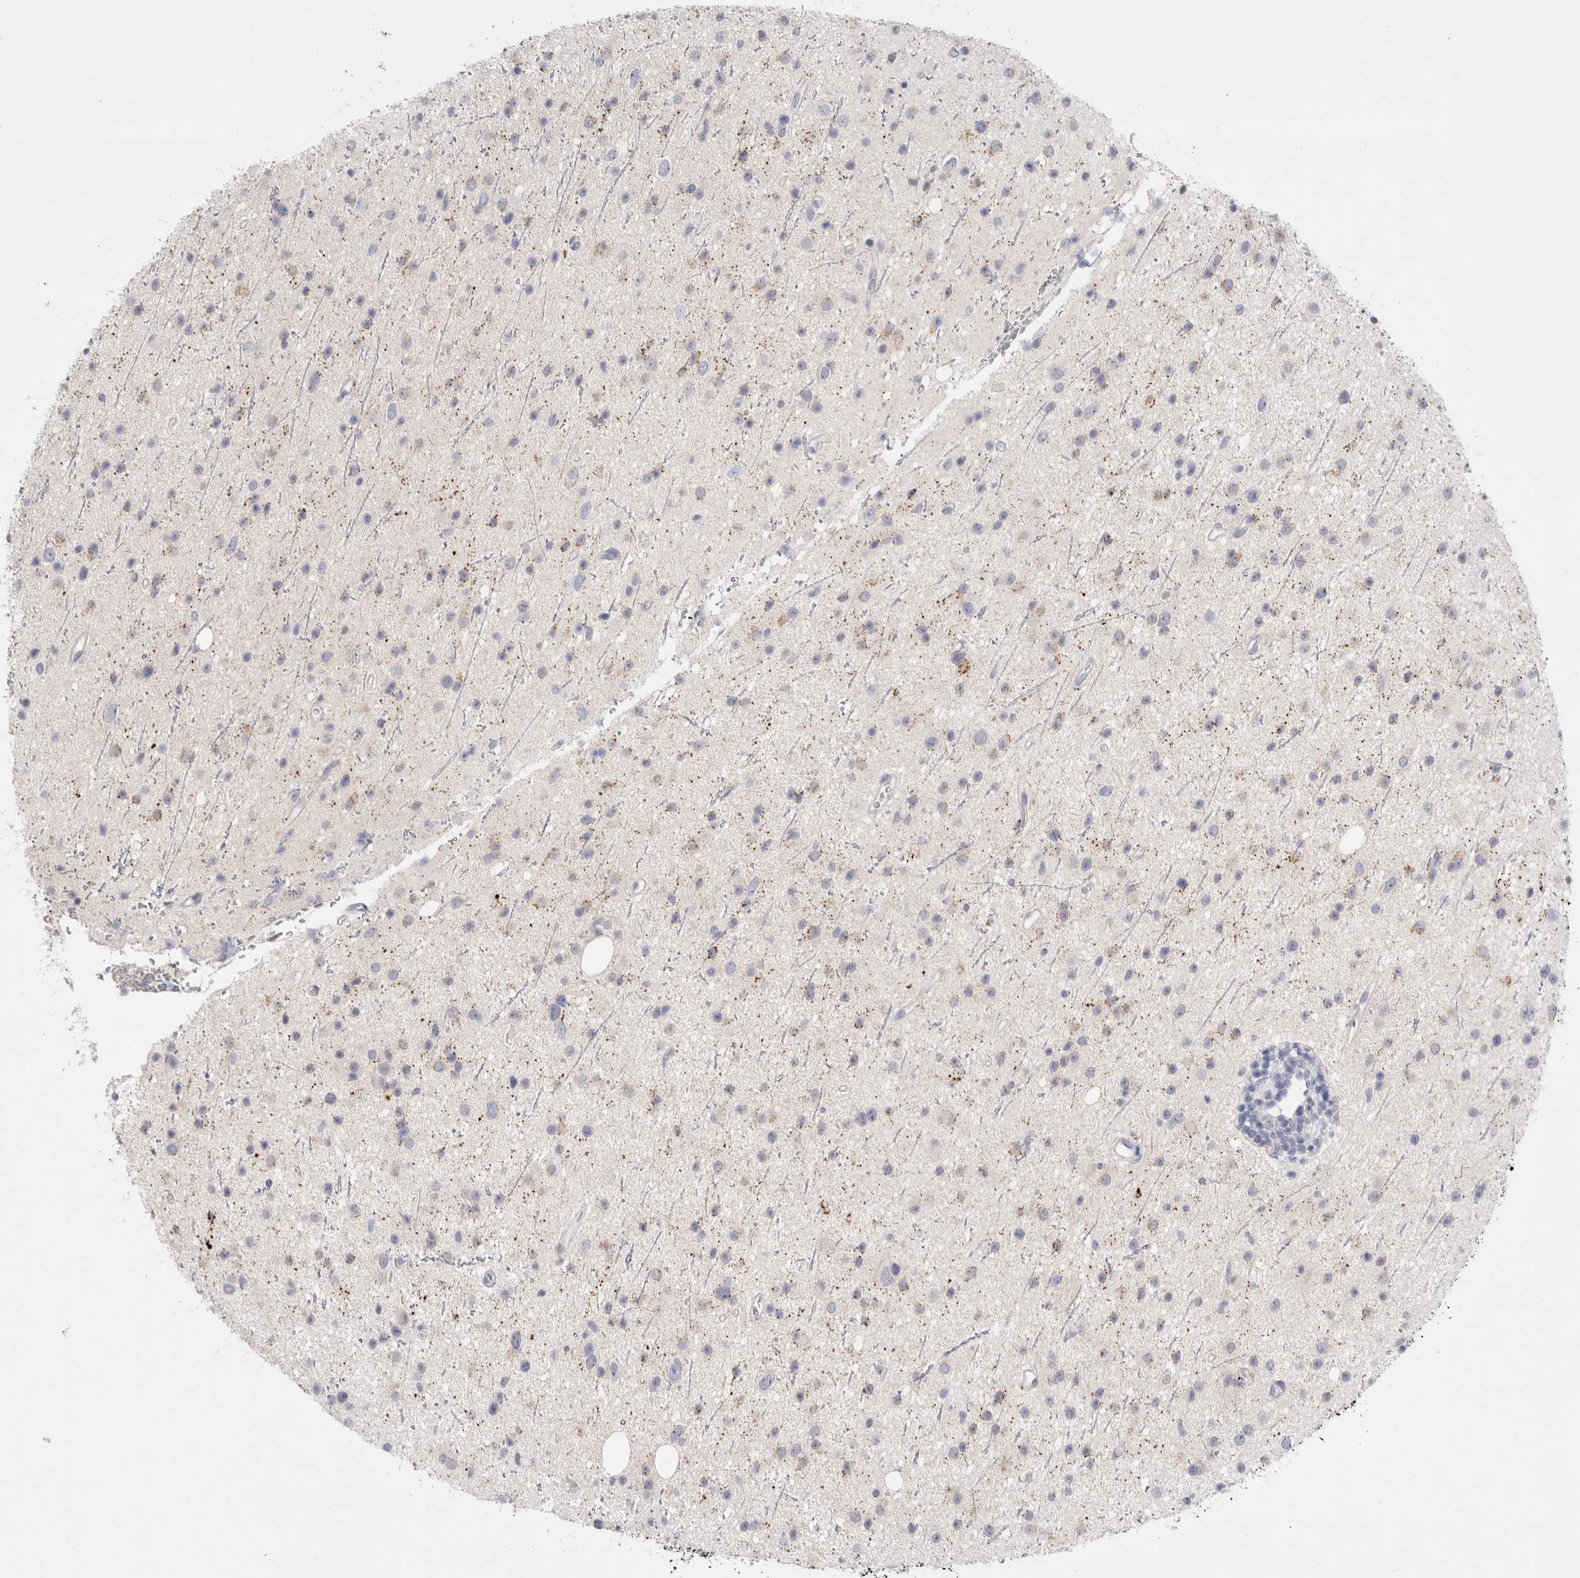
{"staining": {"intensity": "negative", "quantity": "none", "location": "none"}, "tissue": "glioma", "cell_type": "Tumor cells", "image_type": "cancer", "snomed": [{"axis": "morphology", "description": "Glioma, malignant, Low grade"}, {"axis": "topography", "description": "Cerebral cortex"}], "caption": "IHC of human glioma demonstrates no positivity in tumor cells.", "gene": "SPINK2", "patient": {"sex": "female", "age": 39}}